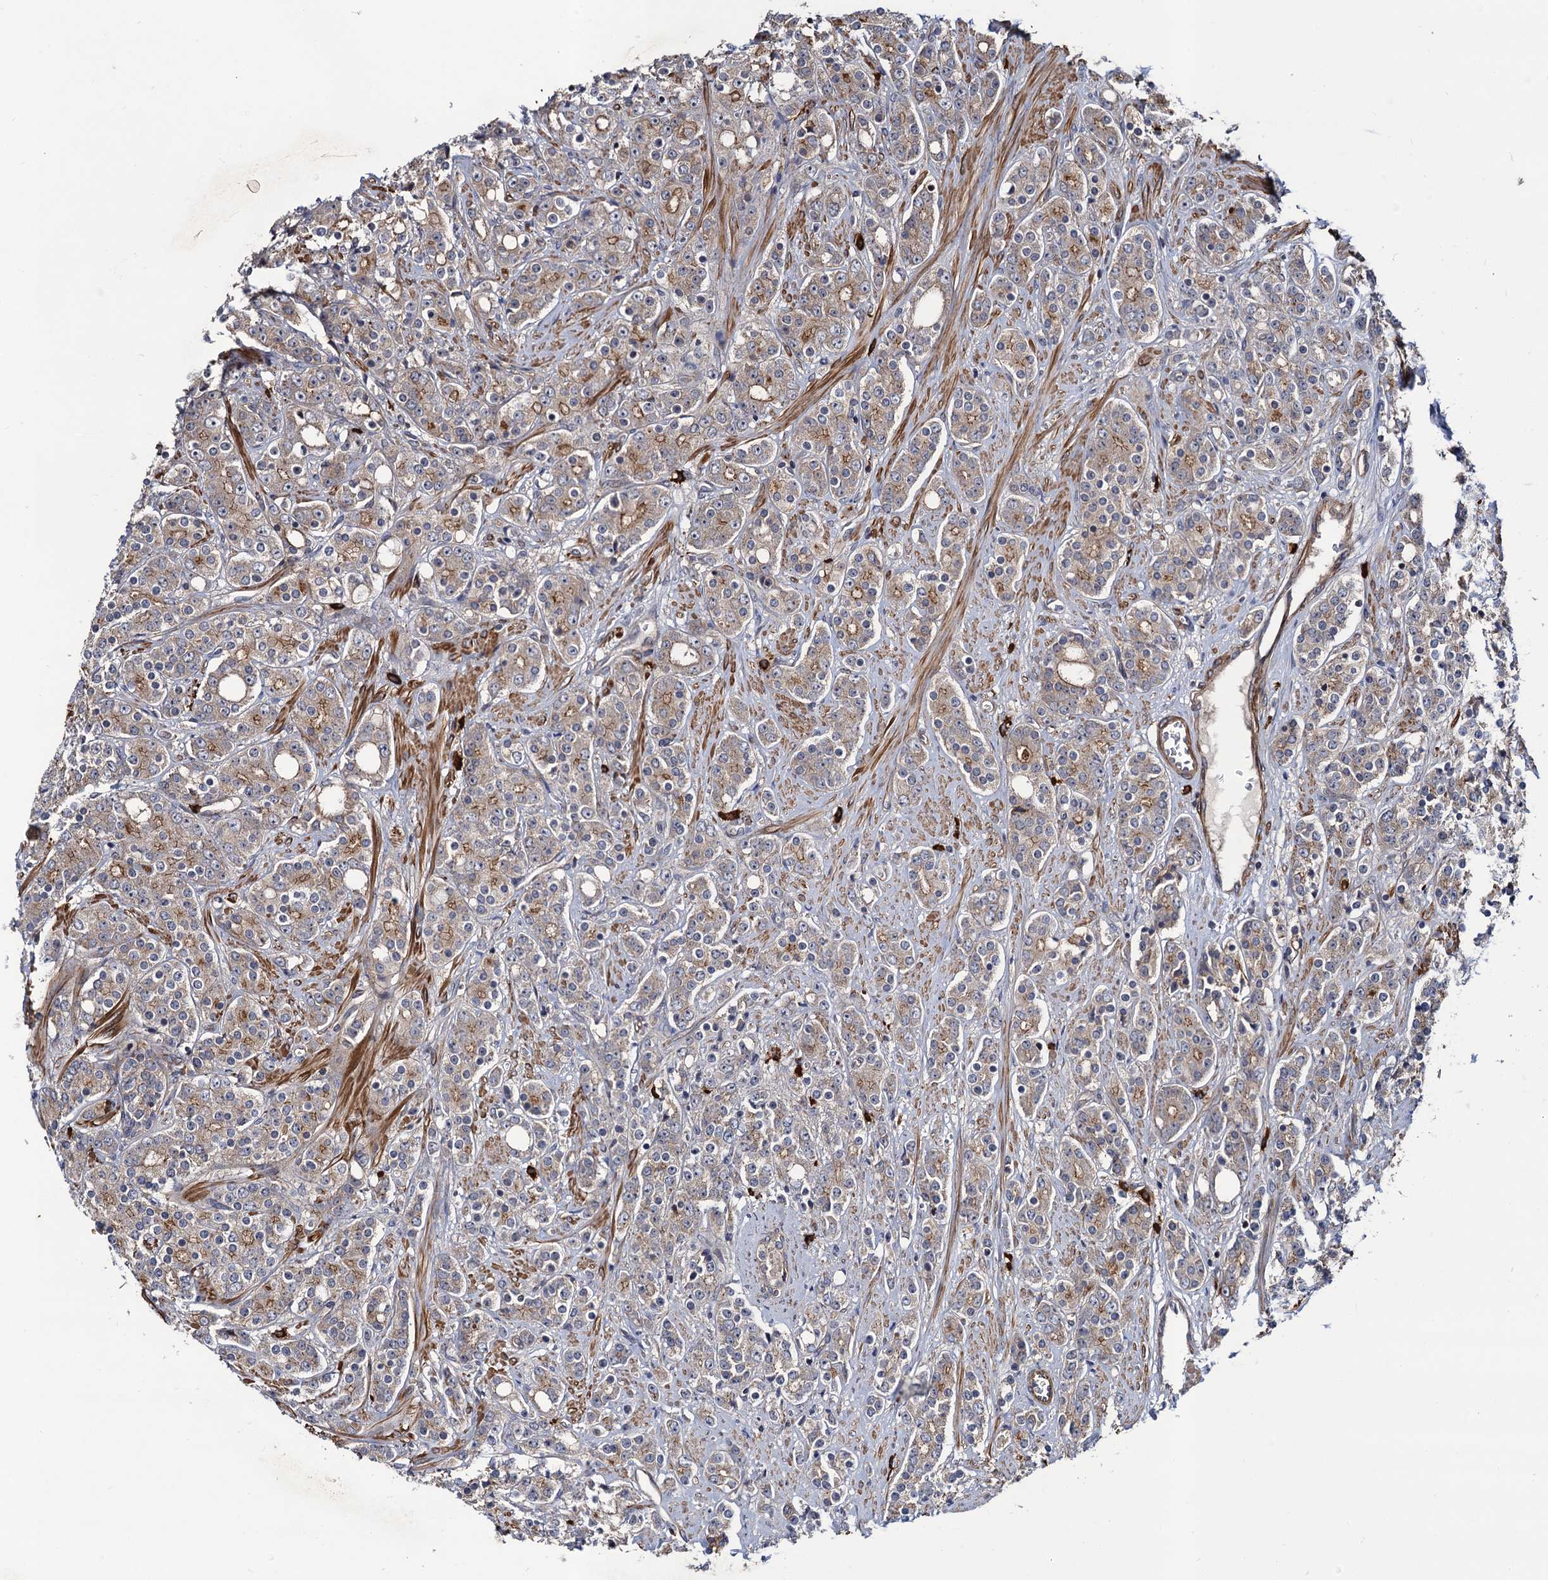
{"staining": {"intensity": "moderate", "quantity": "25%-75%", "location": "cytoplasmic/membranous"}, "tissue": "prostate cancer", "cell_type": "Tumor cells", "image_type": "cancer", "snomed": [{"axis": "morphology", "description": "Adenocarcinoma, High grade"}, {"axis": "topography", "description": "Prostate"}], "caption": "Tumor cells reveal medium levels of moderate cytoplasmic/membranous expression in approximately 25%-75% of cells in human prostate adenocarcinoma (high-grade).", "gene": "KXD1", "patient": {"sex": "male", "age": 62}}